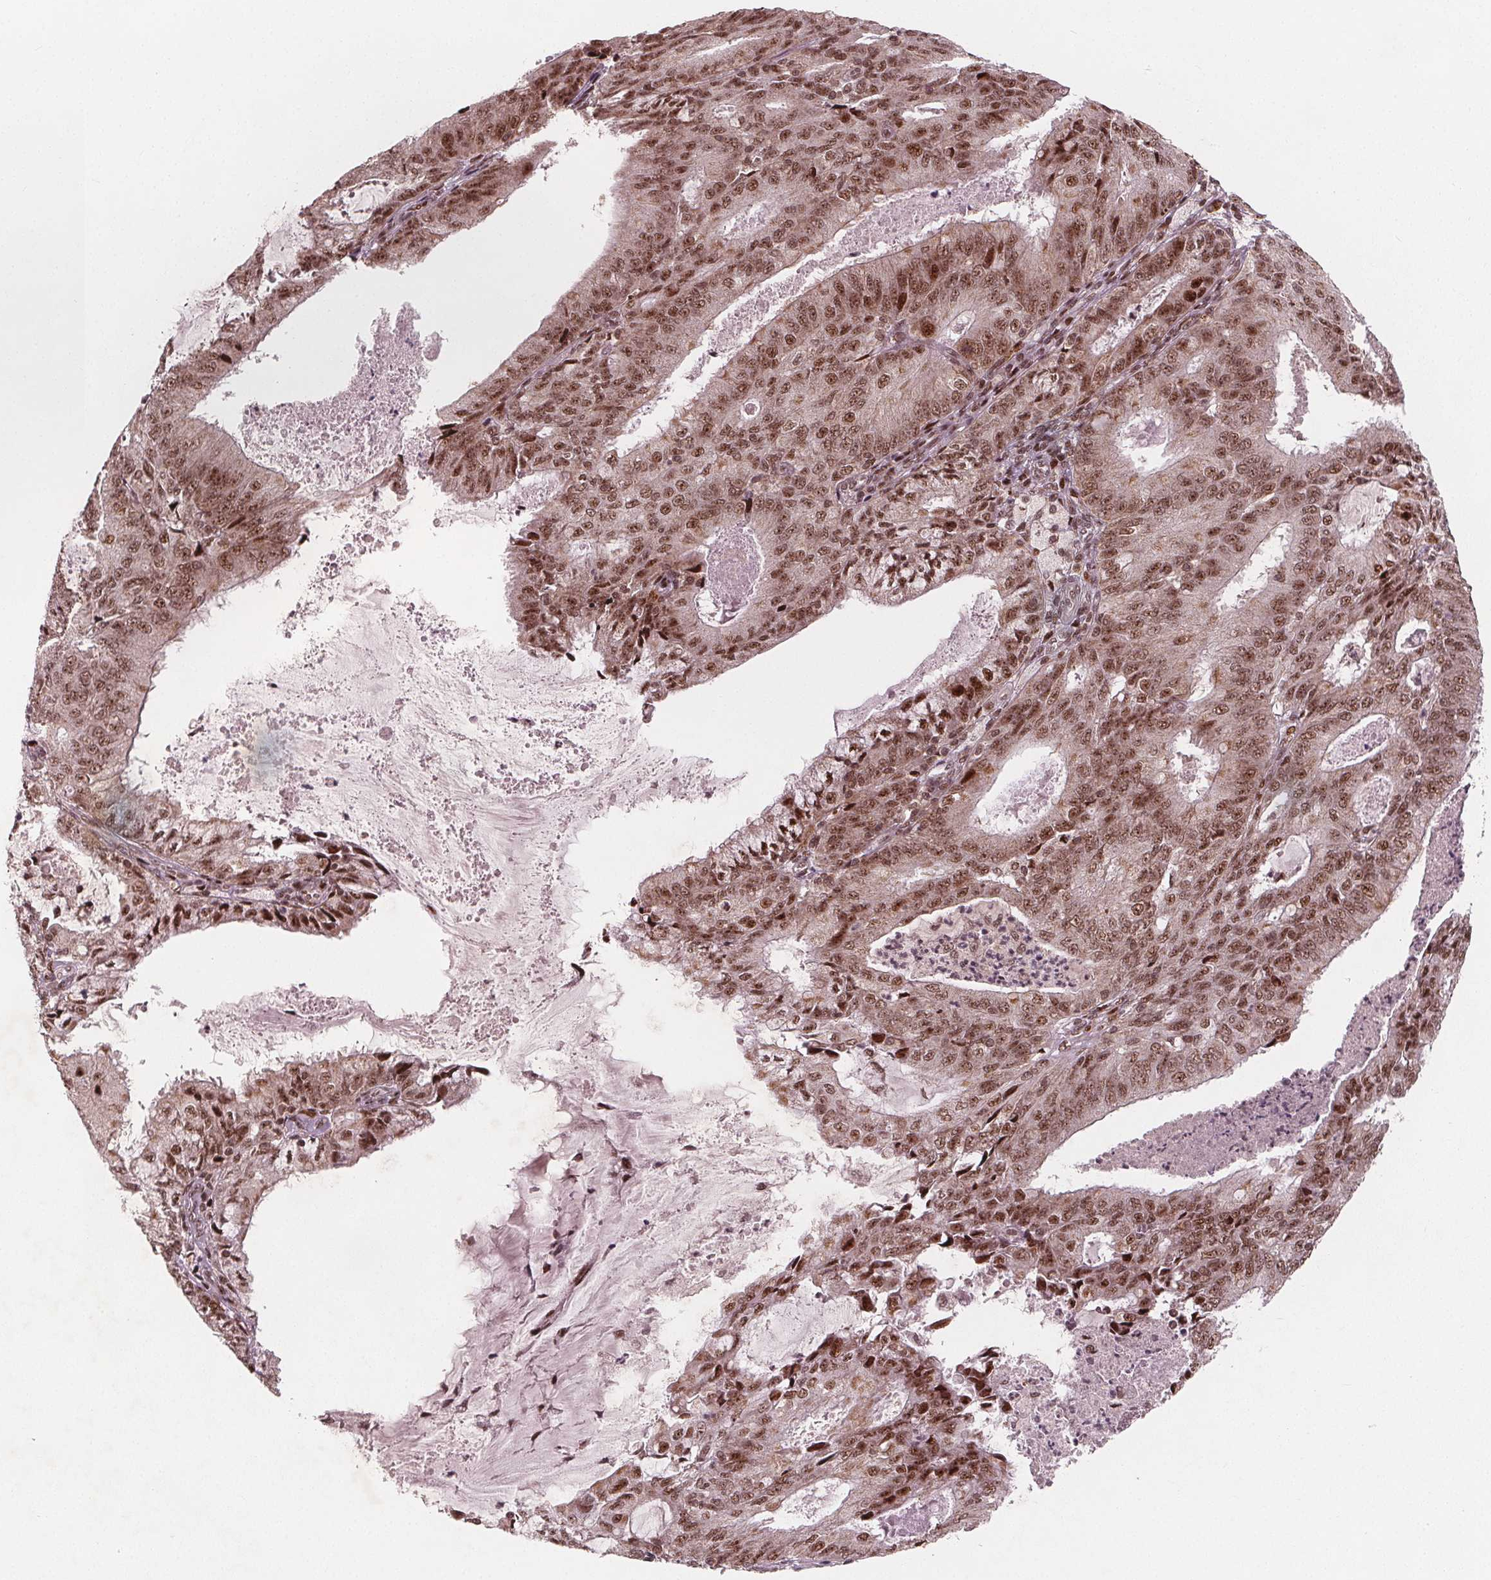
{"staining": {"intensity": "moderate", "quantity": ">75%", "location": "cytoplasmic/membranous,nuclear"}, "tissue": "endometrial cancer", "cell_type": "Tumor cells", "image_type": "cancer", "snomed": [{"axis": "morphology", "description": "Adenocarcinoma, NOS"}, {"axis": "topography", "description": "Endometrium"}], "caption": "Moderate cytoplasmic/membranous and nuclear positivity is seen in about >75% of tumor cells in adenocarcinoma (endometrial). (DAB (3,3'-diaminobenzidine) IHC with brightfield microscopy, high magnification).", "gene": "SNRNP35", "patient": {"sex": "female", "age": 57}}